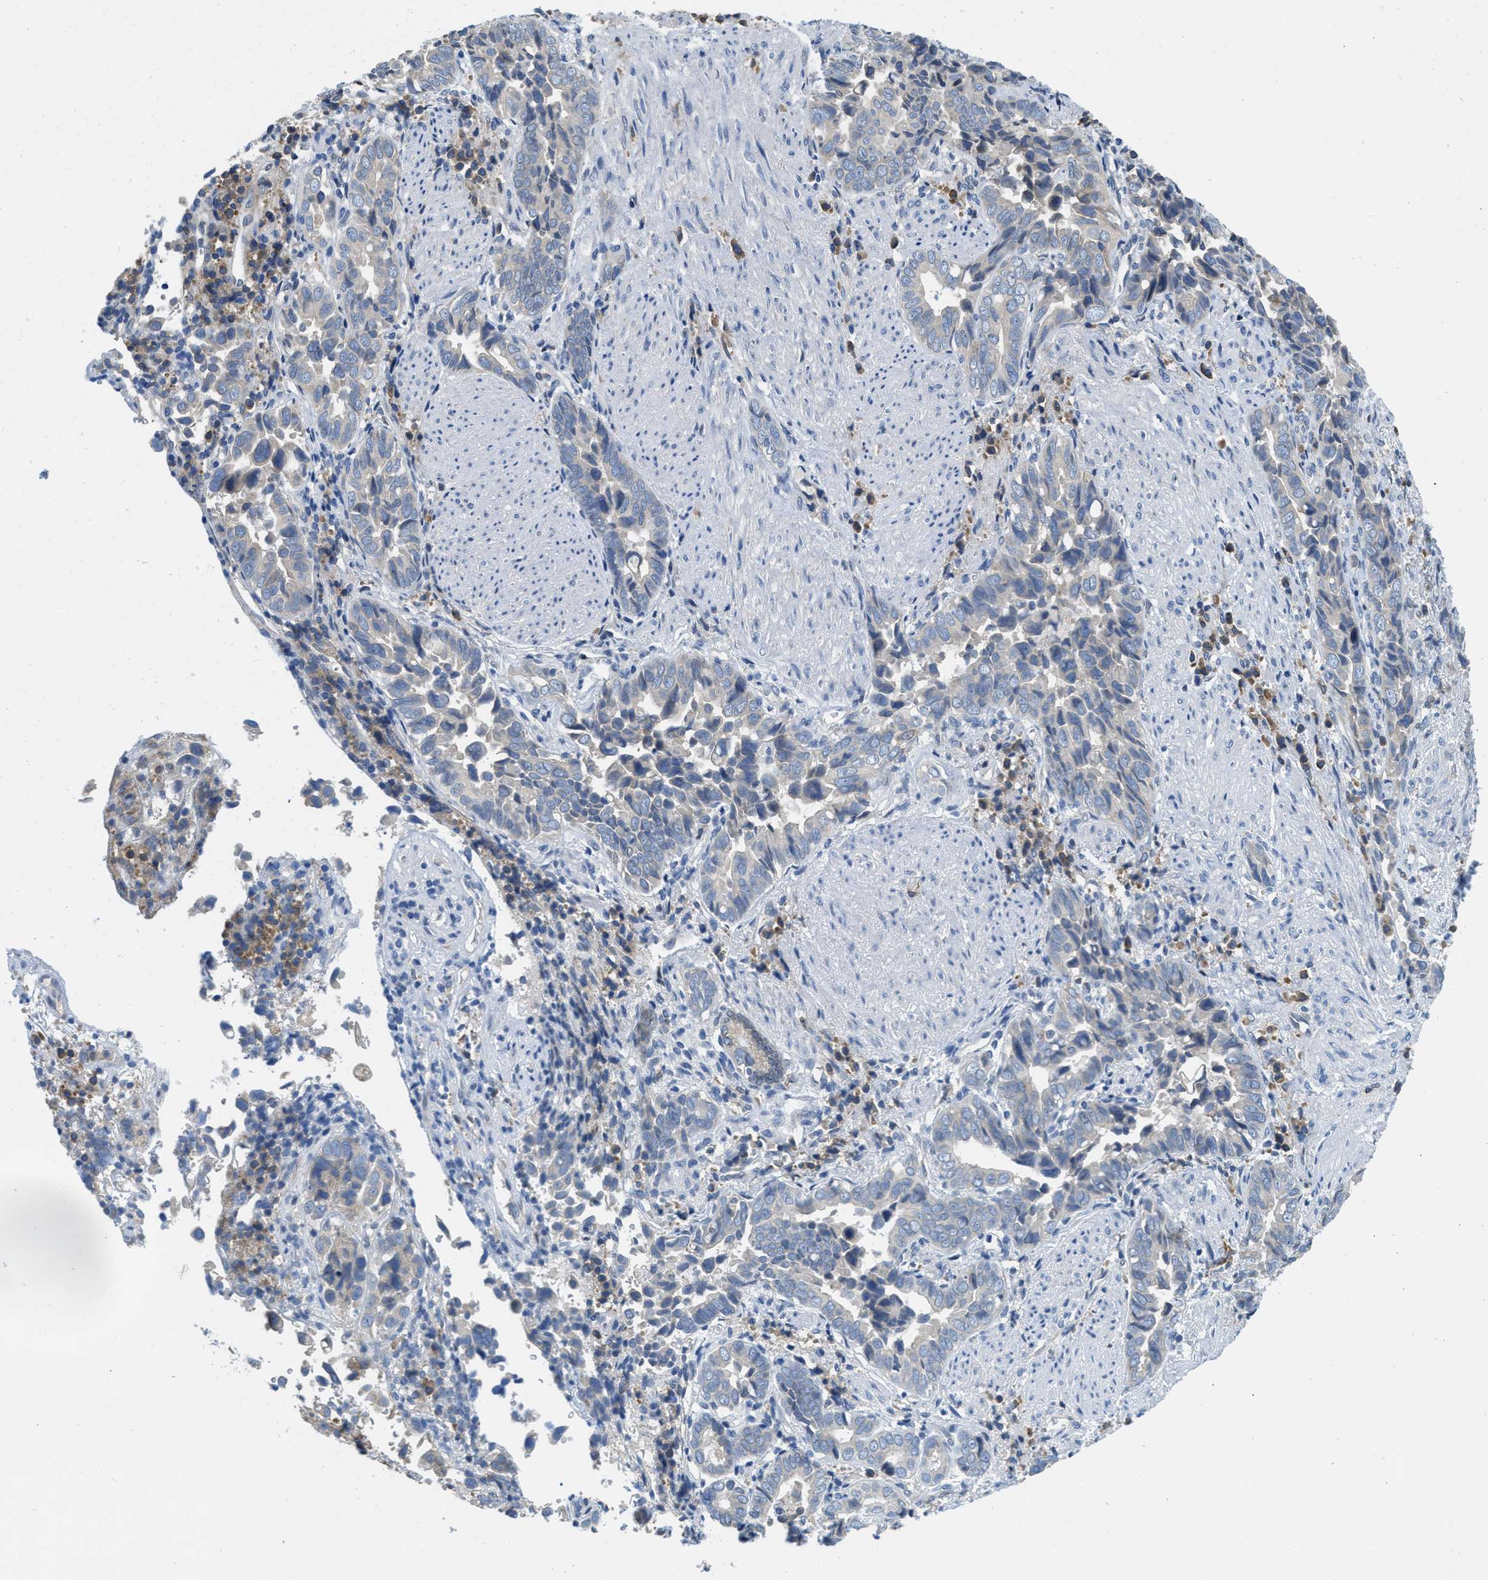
{"staining": {"intensity": "negative", "quantity": "none", "location": "none"}, "tissue": "liver cancer", "cell_type": "Tumor cells", "image_type": "cancer", "snomed": [{"axis": "morphology", "description": "Cholangiocarcinoma"}, {"axis": "topography", "description": "Liver"}], "caption": "Immunohistochemical staining of liver cancer (cholangiocarcinoma) shows no significant staining in tumor cells.", "gene": "MPDU1", "patient": {"sex": "female", "age": 79}}